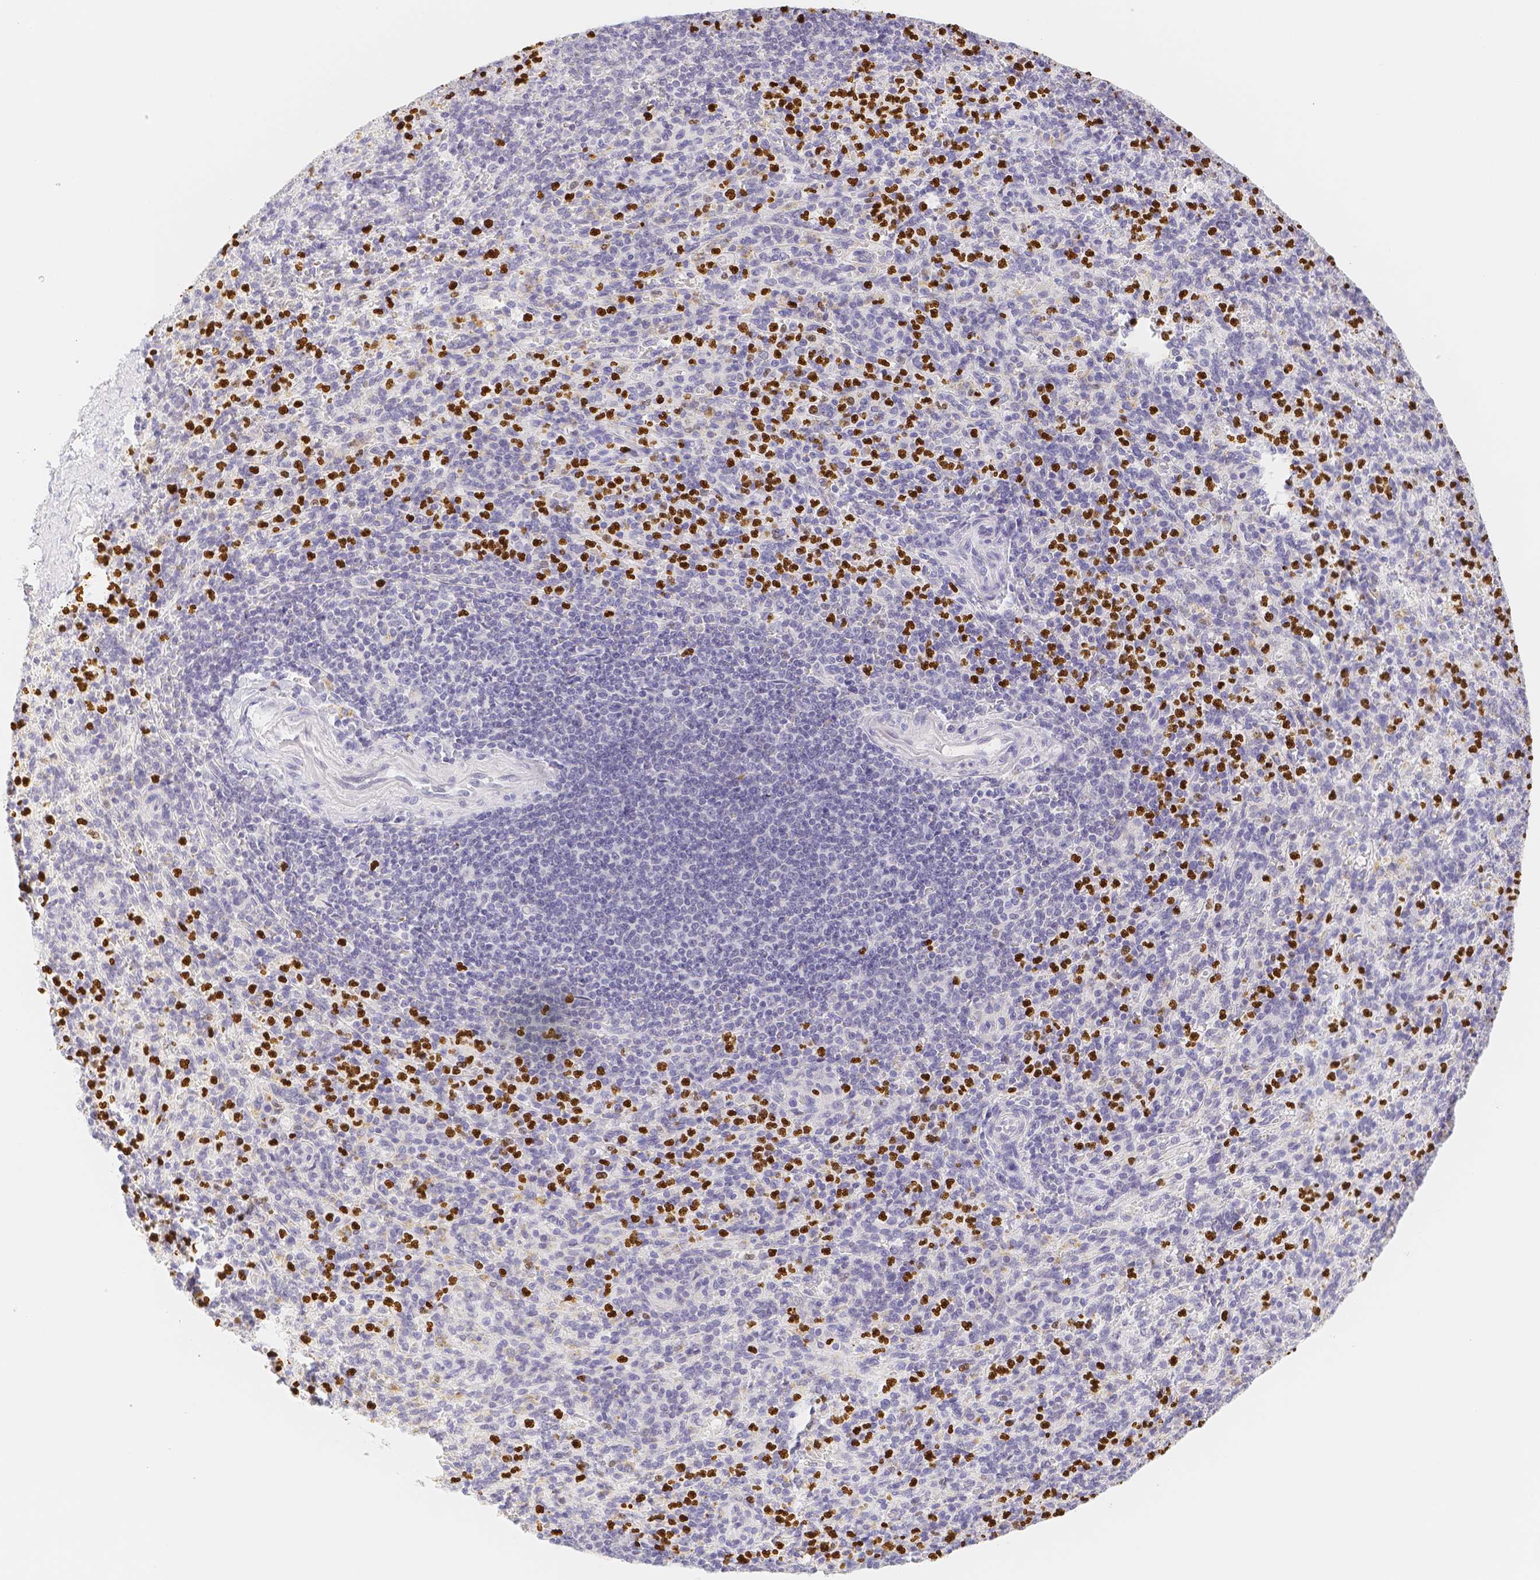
{"staining": {"intensity": "strong", "quantity": "25%-75%", "location": "cytoplasmic/membranous,nuclear"}, "tissue": "spleen", "cell_type": "Cells in red pulp", "image_type": "normal", "snomed": [{"axis": "morphology", "description": "Normal tissue, NOS"}, {"axis": "topography", "description": "Spleen"}], "caption": "Human spleen stained with a brown dye reveals strong cytoplasmic/membranous,nuclear positive positivity in approximately 25%-75% of cells in red pulp.", "gene": "PADI4", "patient": {"sex": "male", "age": 36}}